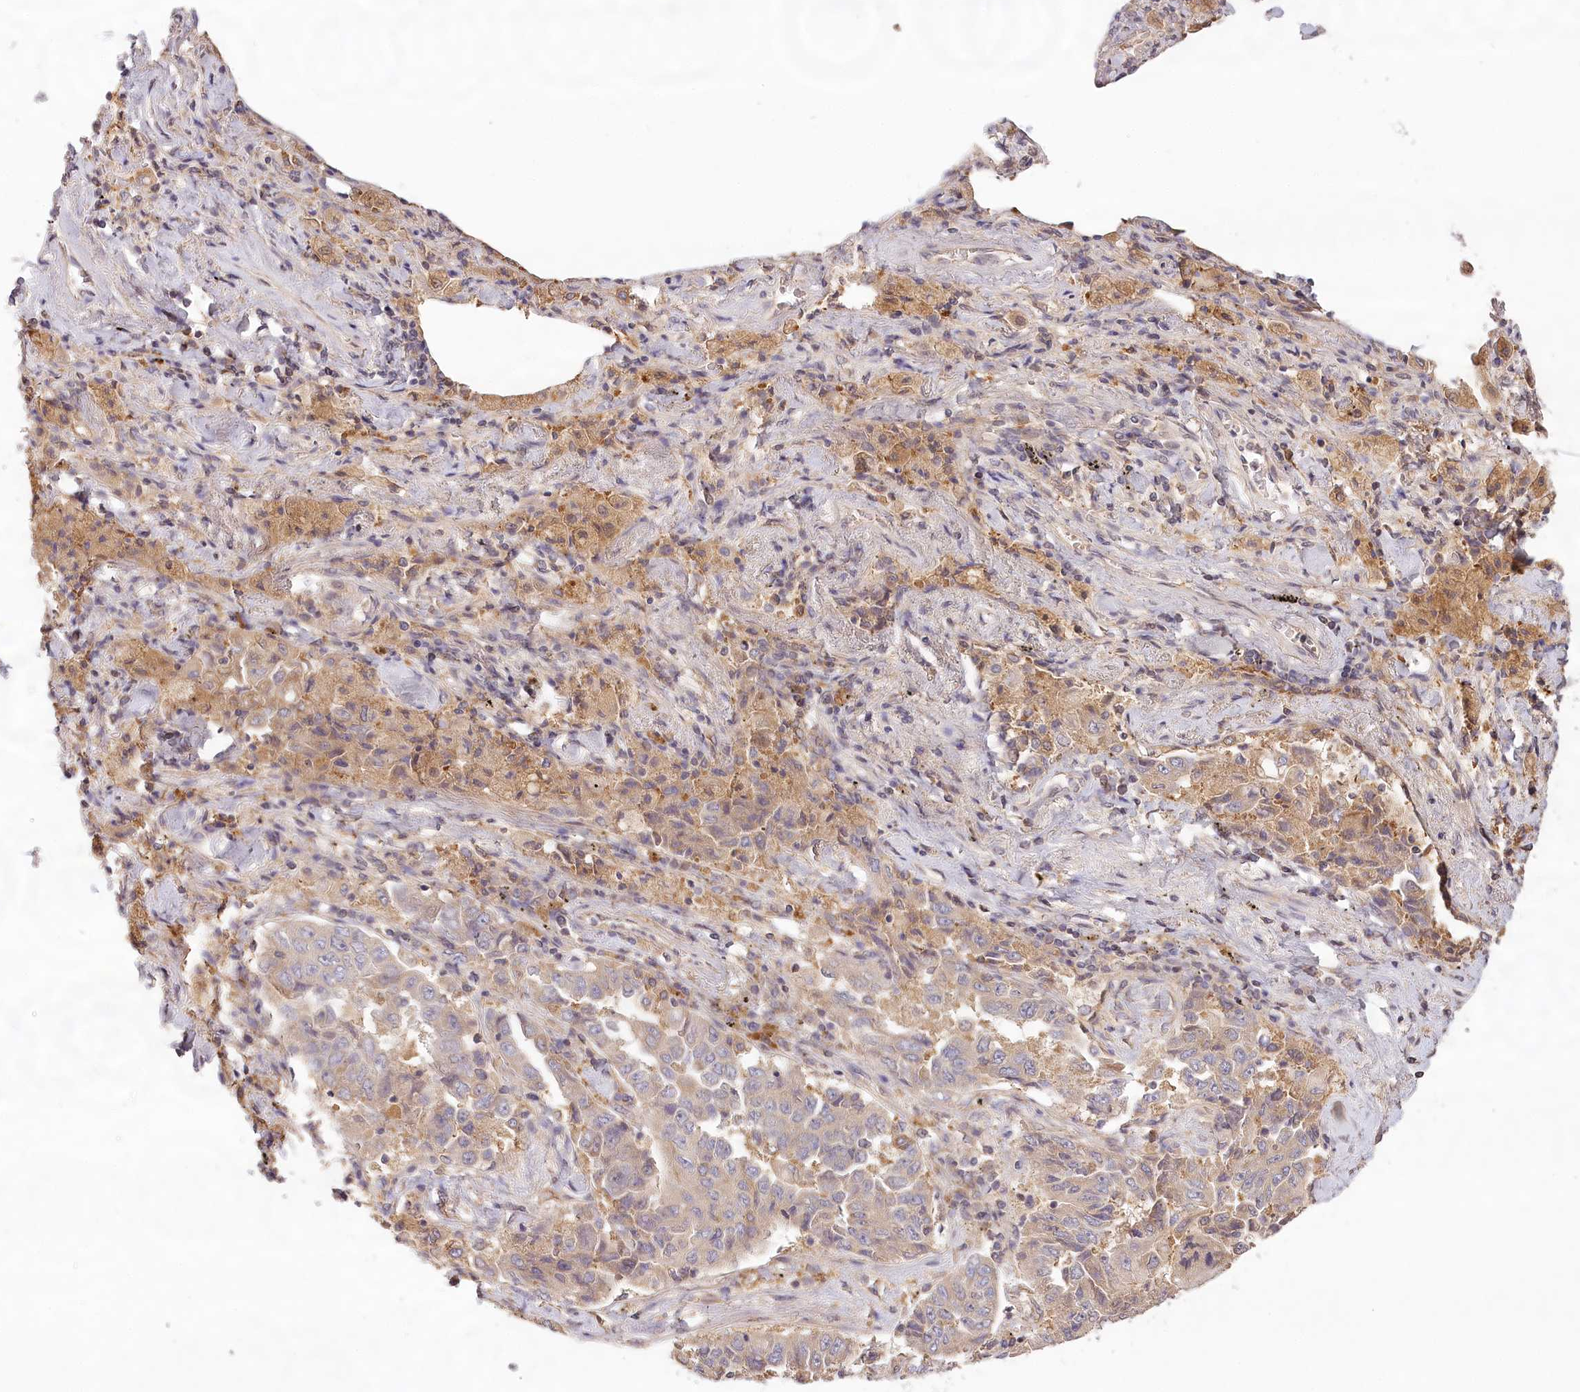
{"staining": {"intensity": "negative", "quantity": "none", "location": "none"}, "tissue": "lung cancer", "cell_type": "Tumor cells", "image_type": "cancer", "snomed": [{"axis": "morphology", "description": "Adenocarcinoma, NOS"}, {"axis": "topography", "description": "Lung"}], "caption": "Immunohistochemical staining of human lung adenocarcinoma demonstrates no significant staining in tumor cells.", "gene": "LSS", "patient": {"sex": "female", "age": 51}}